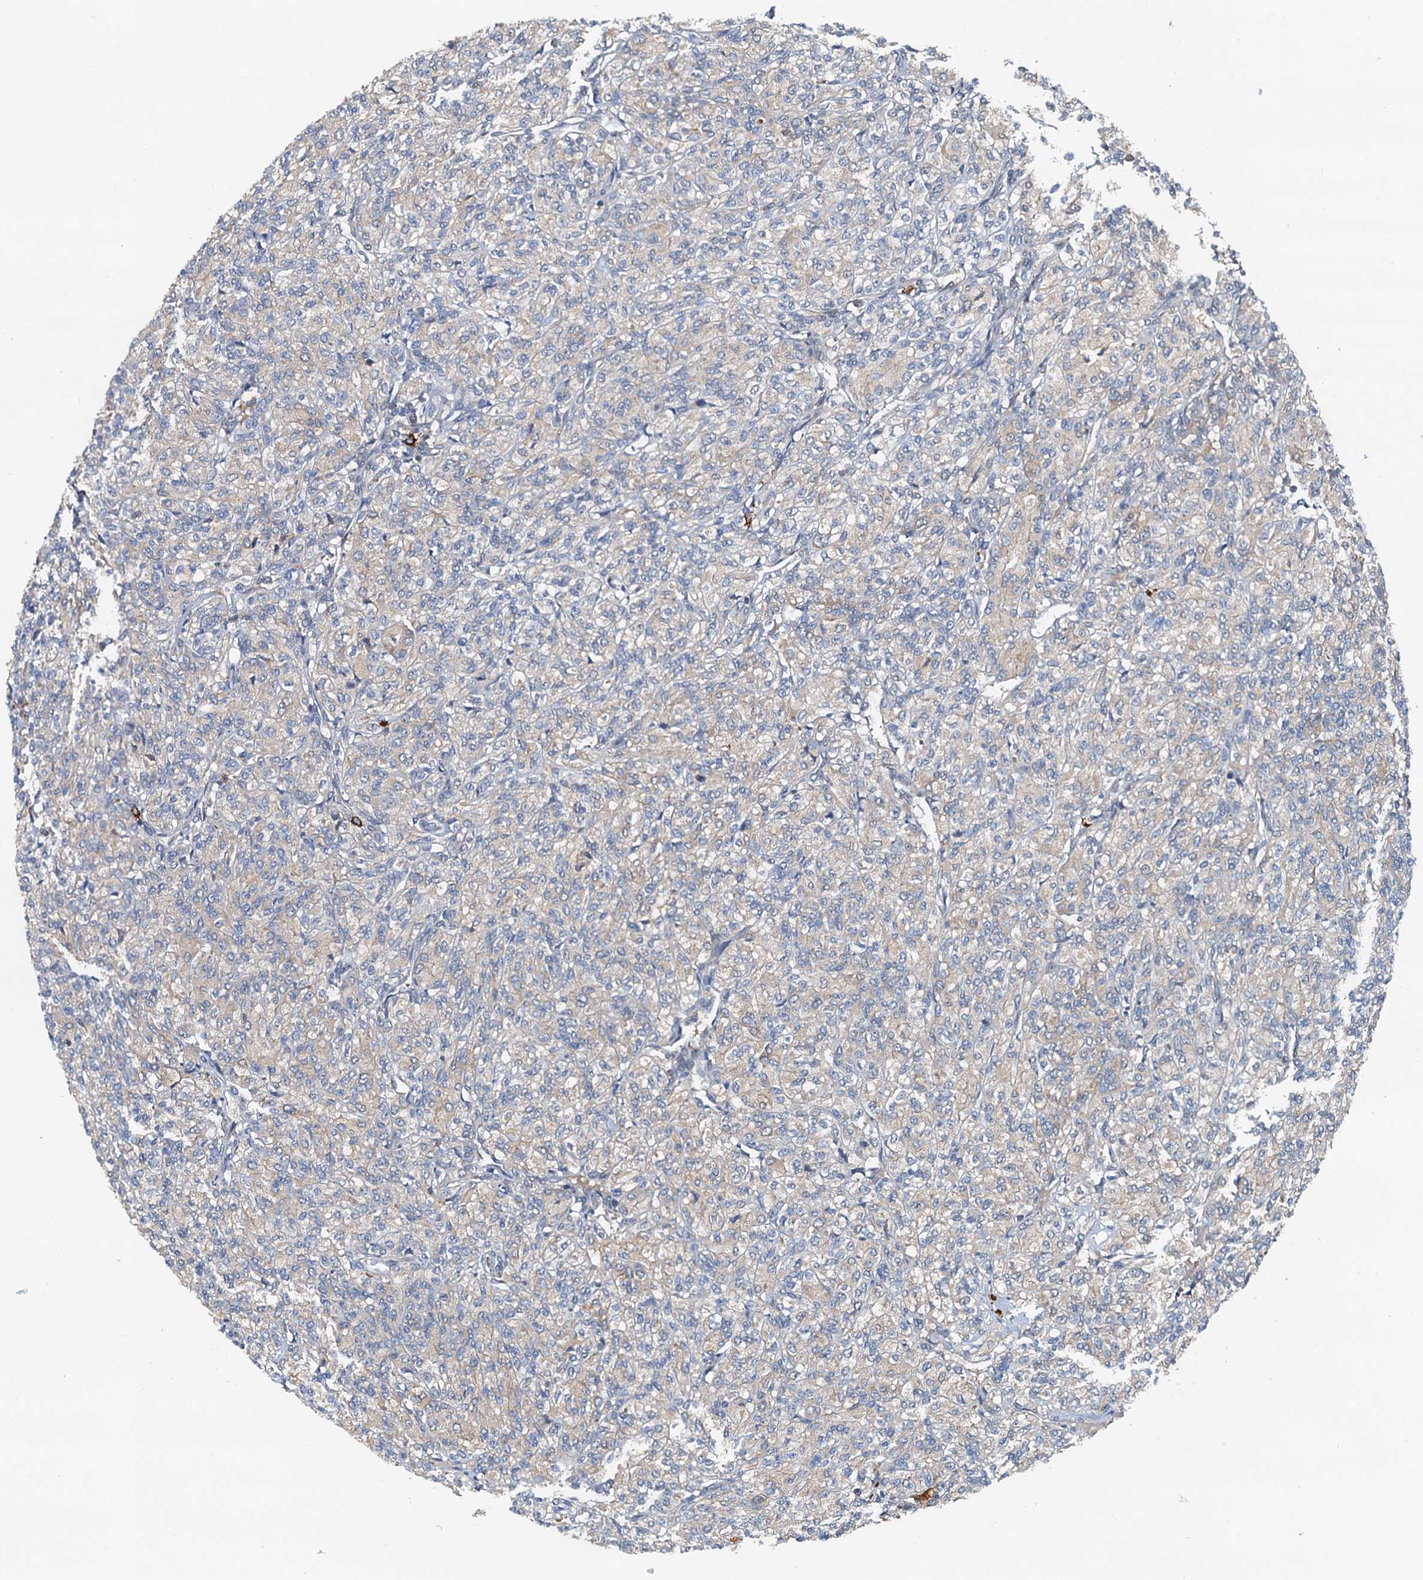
{"staining": {"intensity": "negative", "quantity": "none", "location": "none"}, "tissue": "renal cancer", "cell_type": "Tumor cells", "image_type": "cancer", "snomed": [{"axis": "morphology", "description": "Adenocarcinoma, NOS"}, {"axis": "topography", "description": "Kidney"}], "caption": "The photomicrograph displays no staining of tumor cells in renal cancer.", "gene": "AAGAB", "patient": {"sex": "male", "age": 77}}